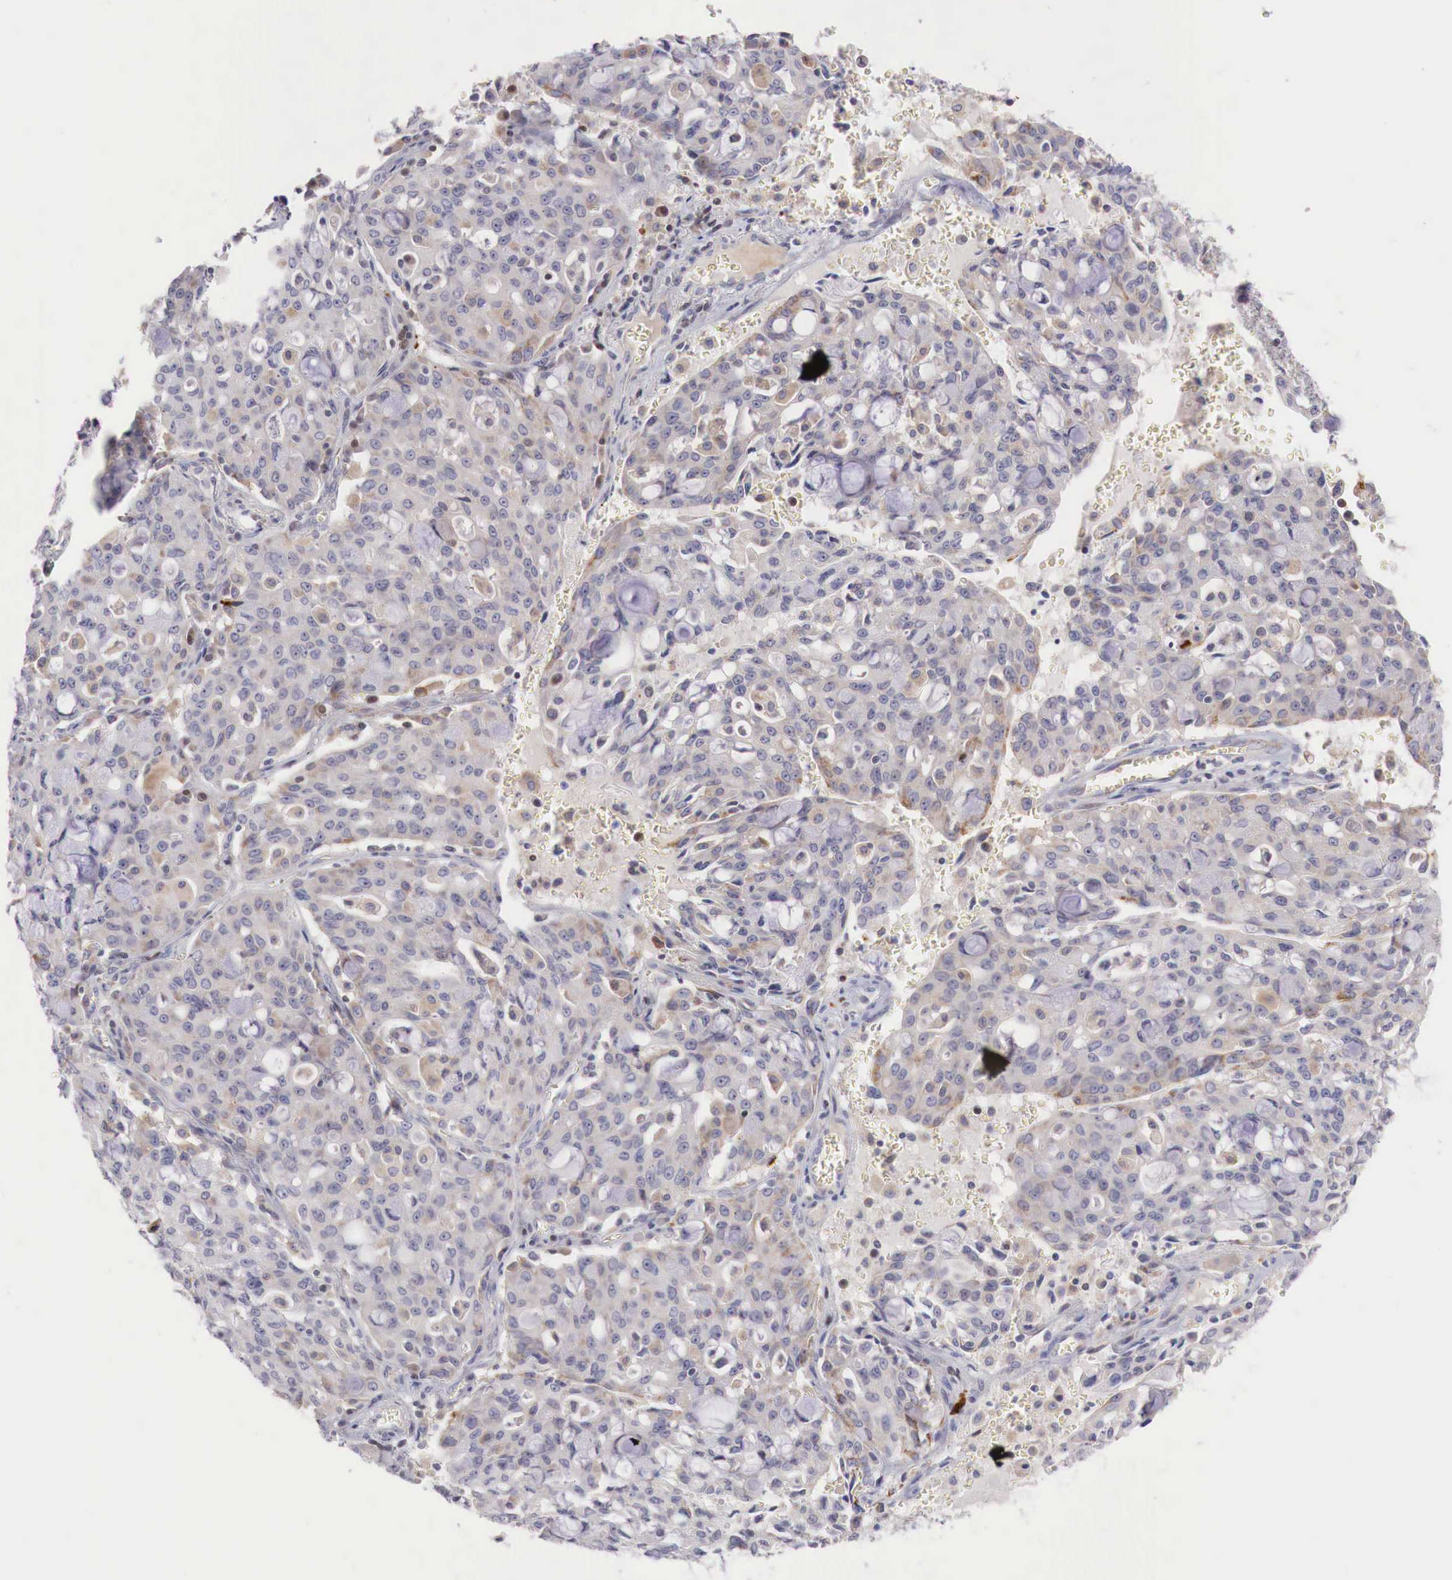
{"staining": {"intensity": "weak", "quantity": "<25%", "location": "none"}, "tissue": "lung cancer", "cell_type": "Tumor cells", "image_type": "cancer", "snomed": [{"axis": "morphology", "description": "Adenocarcinoma, NOS"}, {"axis": "topography", "description": "Lung"}], "caption": "Immunohistochemistry (IHC) of lung cancer displays no expression in tumor cells.", "gene": "CLCN5", "patient": {"sex": "female", "age": 44}}